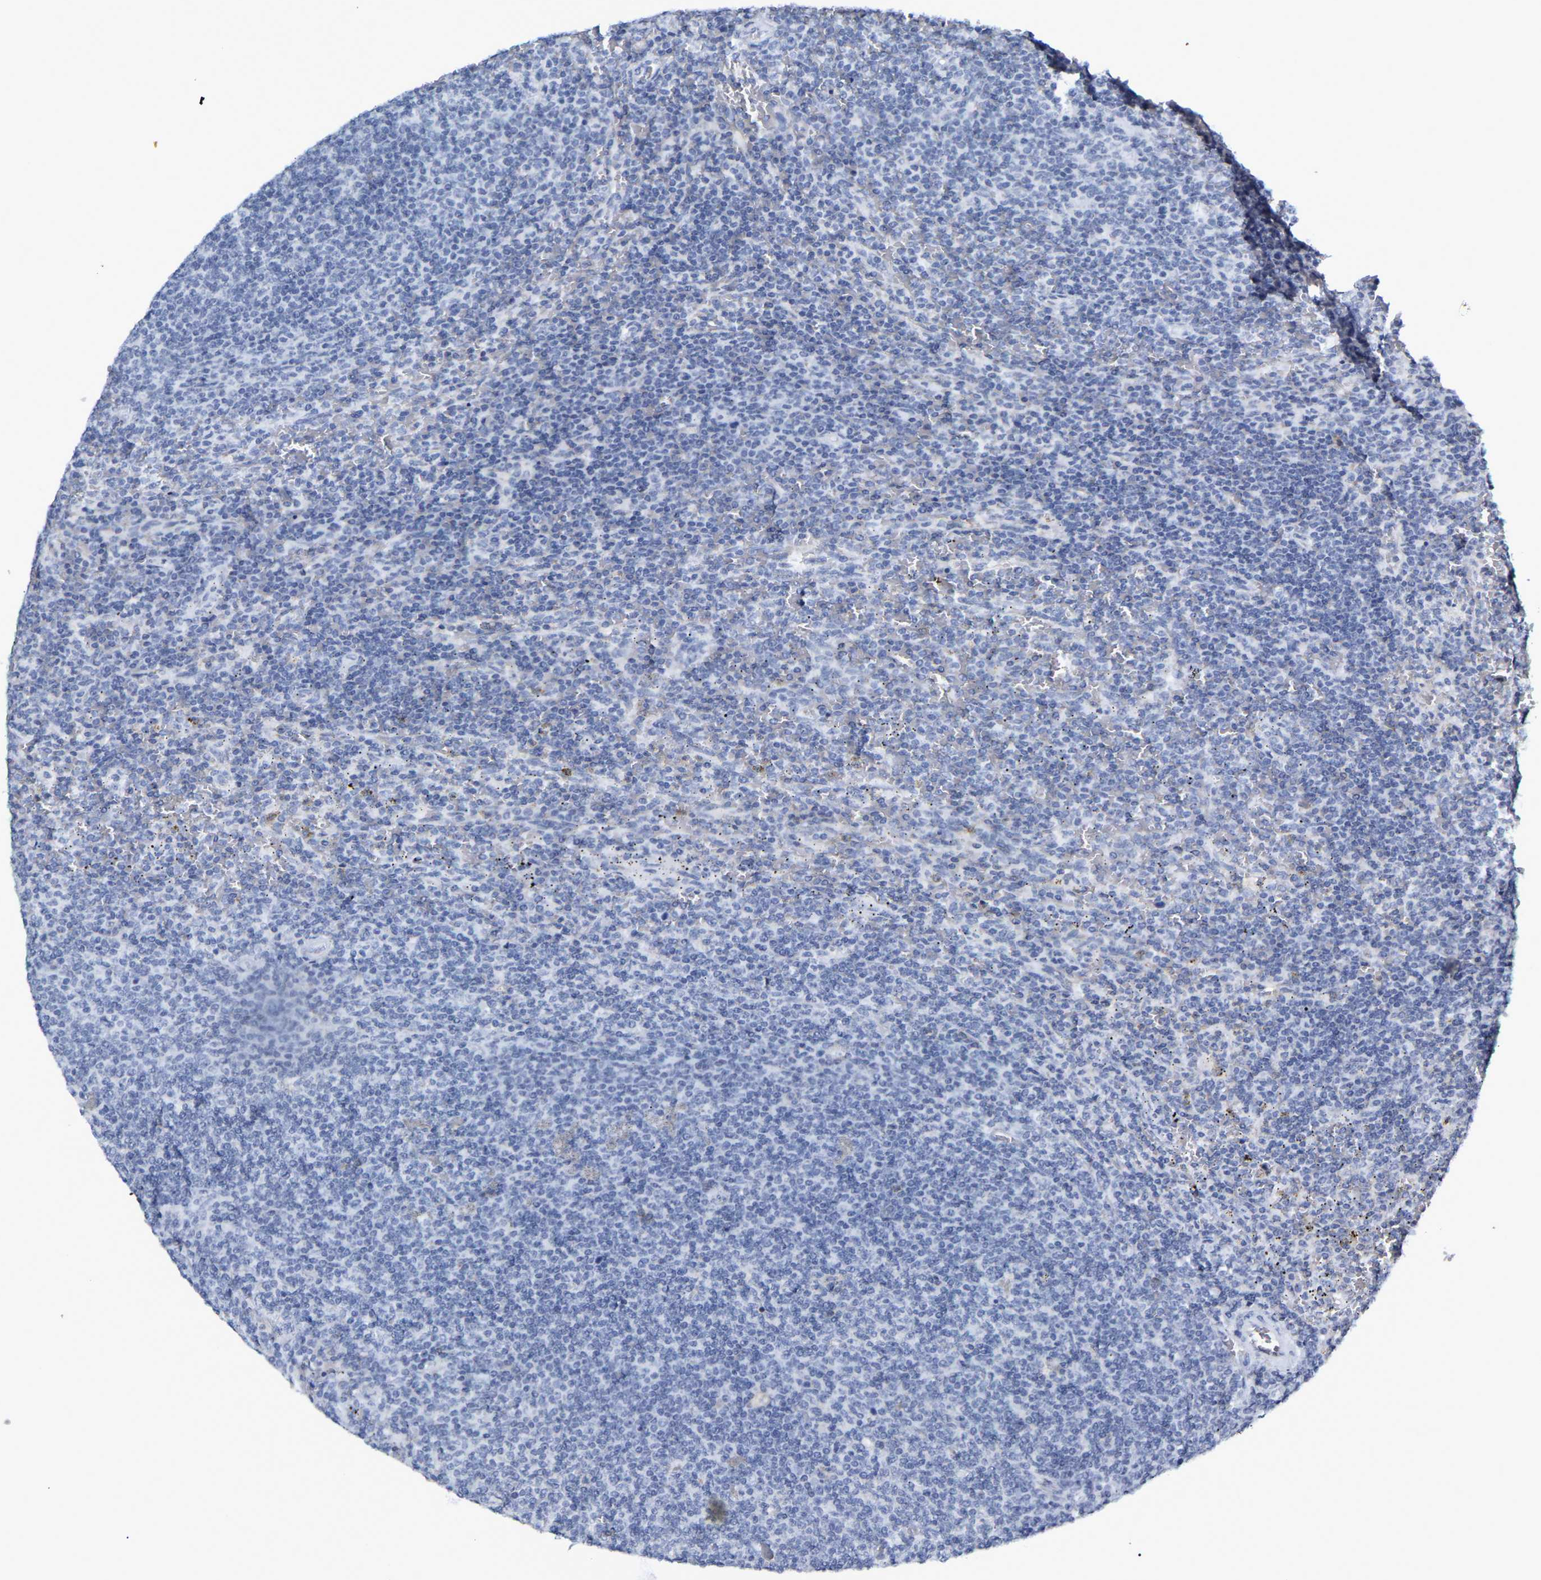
{"staining": {"intensity": "negative", "quantity": "none", "location": "none"}, "tissue": "lymphoma", "cell_type": "Tumor cells", "image_type": "cancer", "snomed": [{"axis": "morphology", "description": "Malignant lymphoma, non-Hodgkin's type, Low grade"}, {"axis": "topography", "description": "Spleen"}], "caption": "Immunohistochemical staining of human malignant lymphoma, non-Hodgkin's type (low-grade) reveals no significant positivity in tumor cells.", "gene": "GNAS", "patient": {"sex": "female", "age": 19}}